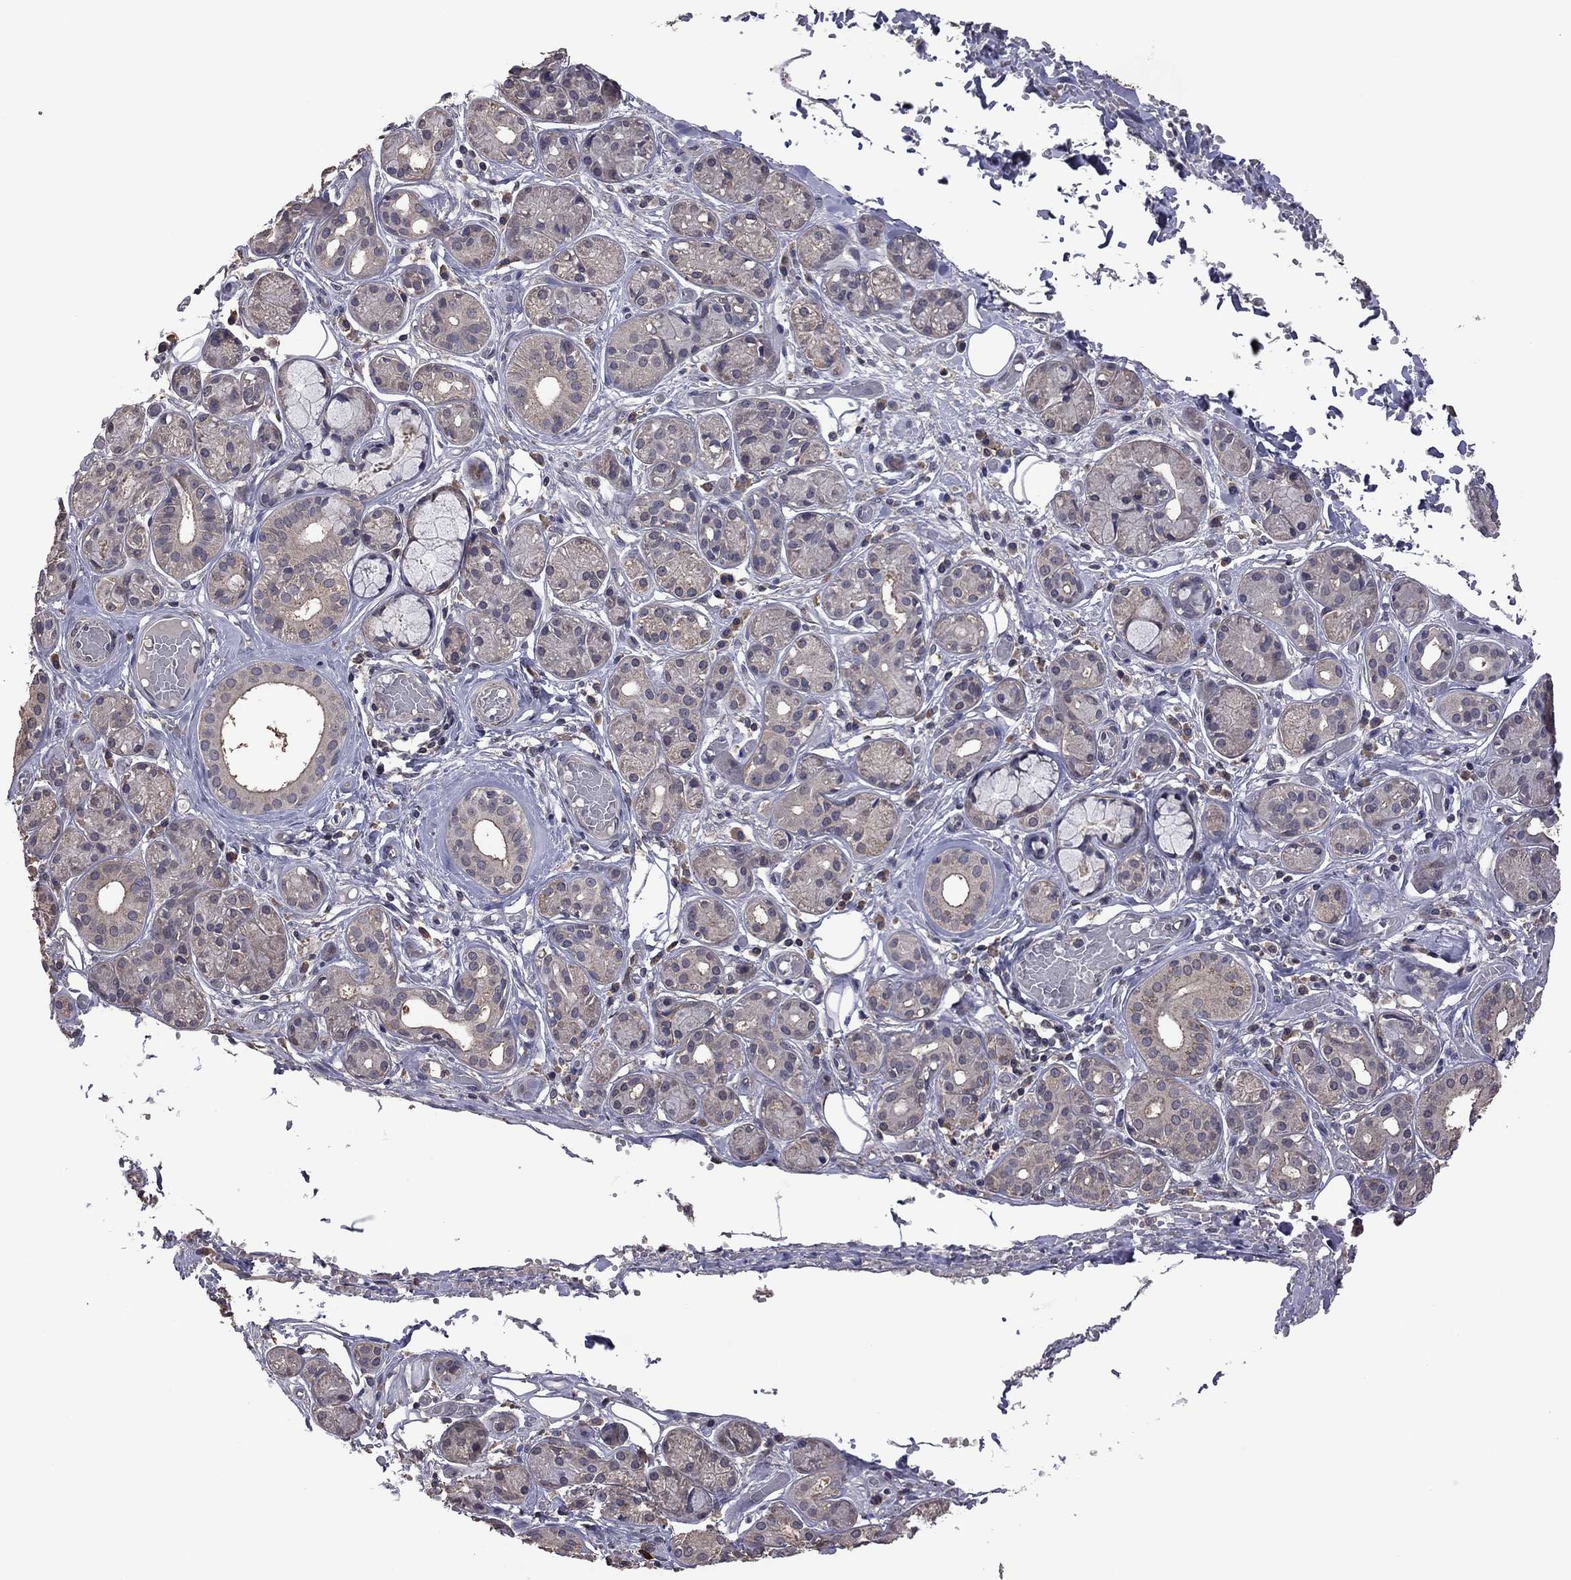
{"staining": {"intensity": "weak", "quantity": "25%-75%", "location": "cytoplasmic/membranous"}, "tissue": "salivary gland", "cell_type": "Glandular cells", "image_type": "normal", "snomed": [{"axis": "morphology", "description": "Normal tissue, NOS"}, {"axis": "topography", "description": "Salivary gland"}, {"axis": "topography", "description": "Peripheral nerve tissue"}], "caption": "This micrograph demonstrates benign salivary gland stained with immunohistochemistry (IHC) to label a protein in brown. The cytoplasmic/membranous of glandular cells show weak positivity for the protein. Nuclei are counter-stained blue.", "gene": "TSNARE1", "patient": {"sex": "male", "age": 71}}